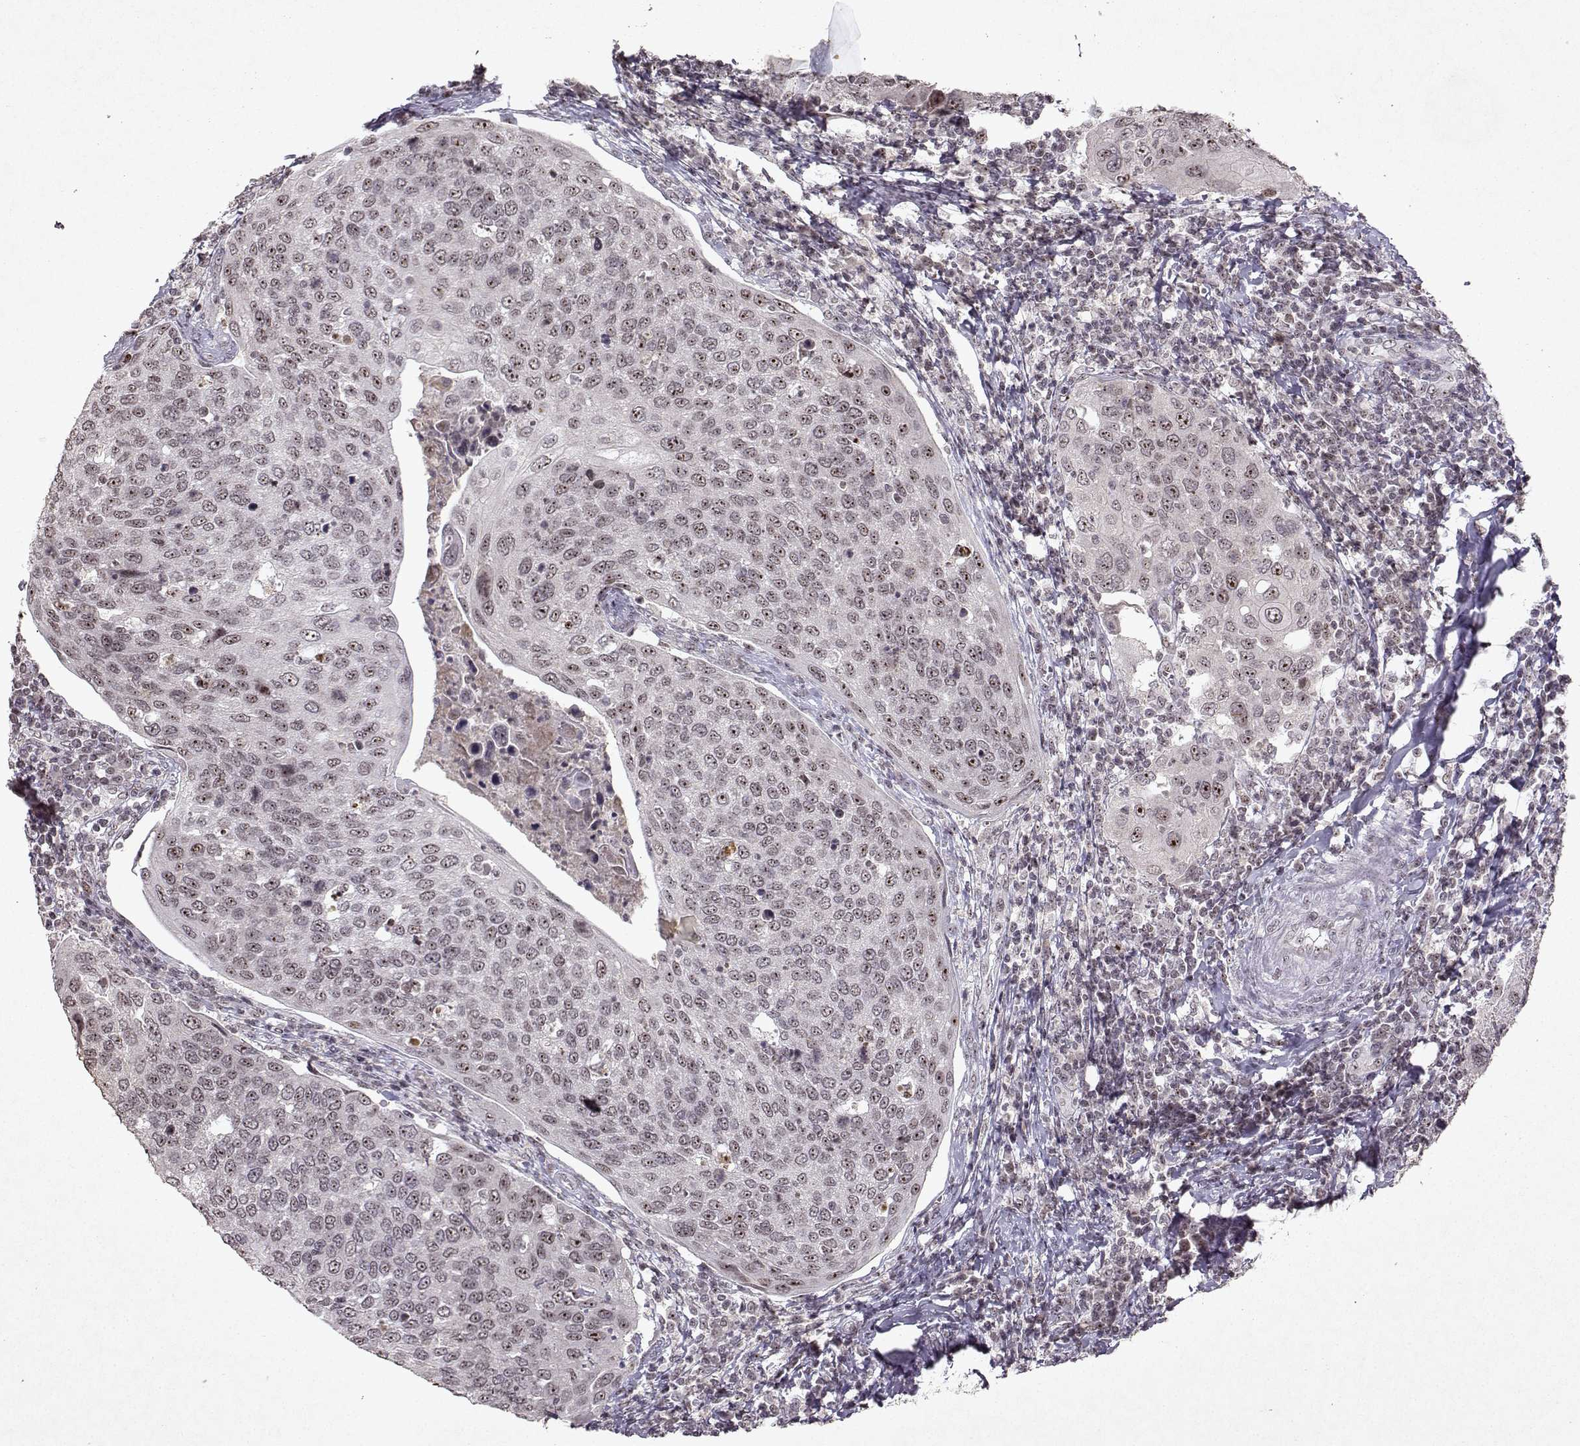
{"staining": {"intensity": "moderate", "quantity": "25%-75%", "location": "nuclear"}, "tissue": "cervical cancer", "cell_type": "Tumor cells", "image_type": "cancer", "snomed": [{"axis": "morphology", "description": "Squamous cell carcinoma, NOS"}, {"axis": "topography", "description": "Cervix"}], "caption": "Cervical squamous cell carcinoma tissue reveals moderate nuclear expression in about 25%-75% of tumor cells, visualized by immunohistochemistry.", "gene": "DDX56", "patient": {"sex": "female", "age": 54}}